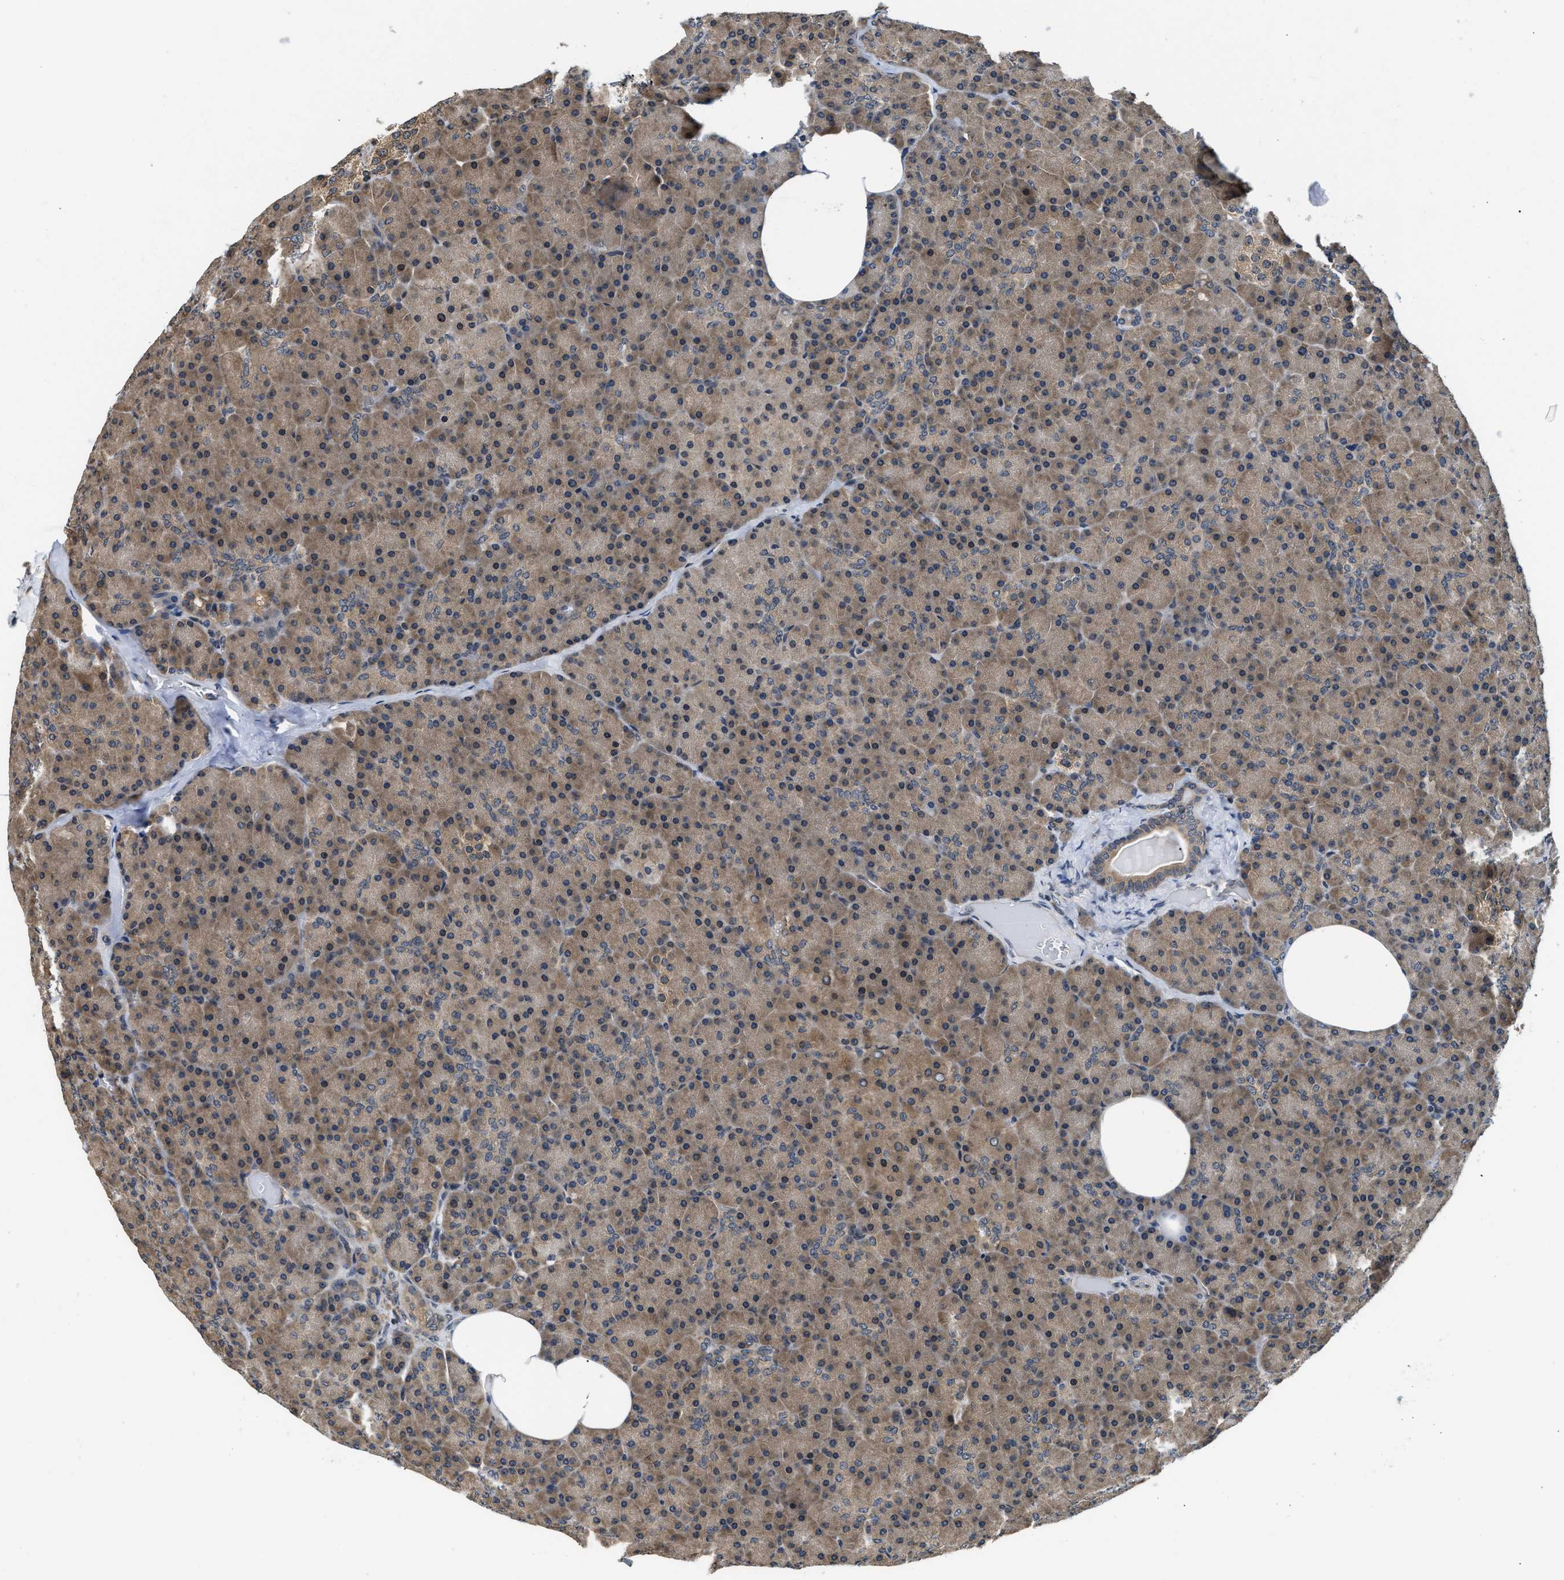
{"staining": {"intensity": "moderate", "quantity": ">75%", "location": "cytoplasmic/membranous"}, "tissue": "pancreas", "cell_type": "Exocrine glandular cells", "image_type": "normal", "snomed": [{"axis": "morphology", "description": "Normal tissue, NOS"}, {"axis": "topography", "description": "Pancreas"}], "caption": "DAB (3,3'-diaminobenzidine) immunohistochemical staining of benign pancreas shows moderate cytoplasmic/membranous protein staining in about >75% of exocrine glandular cells.", "gene": "RAB29", "patient": {"sex": "female", "age": 35}}